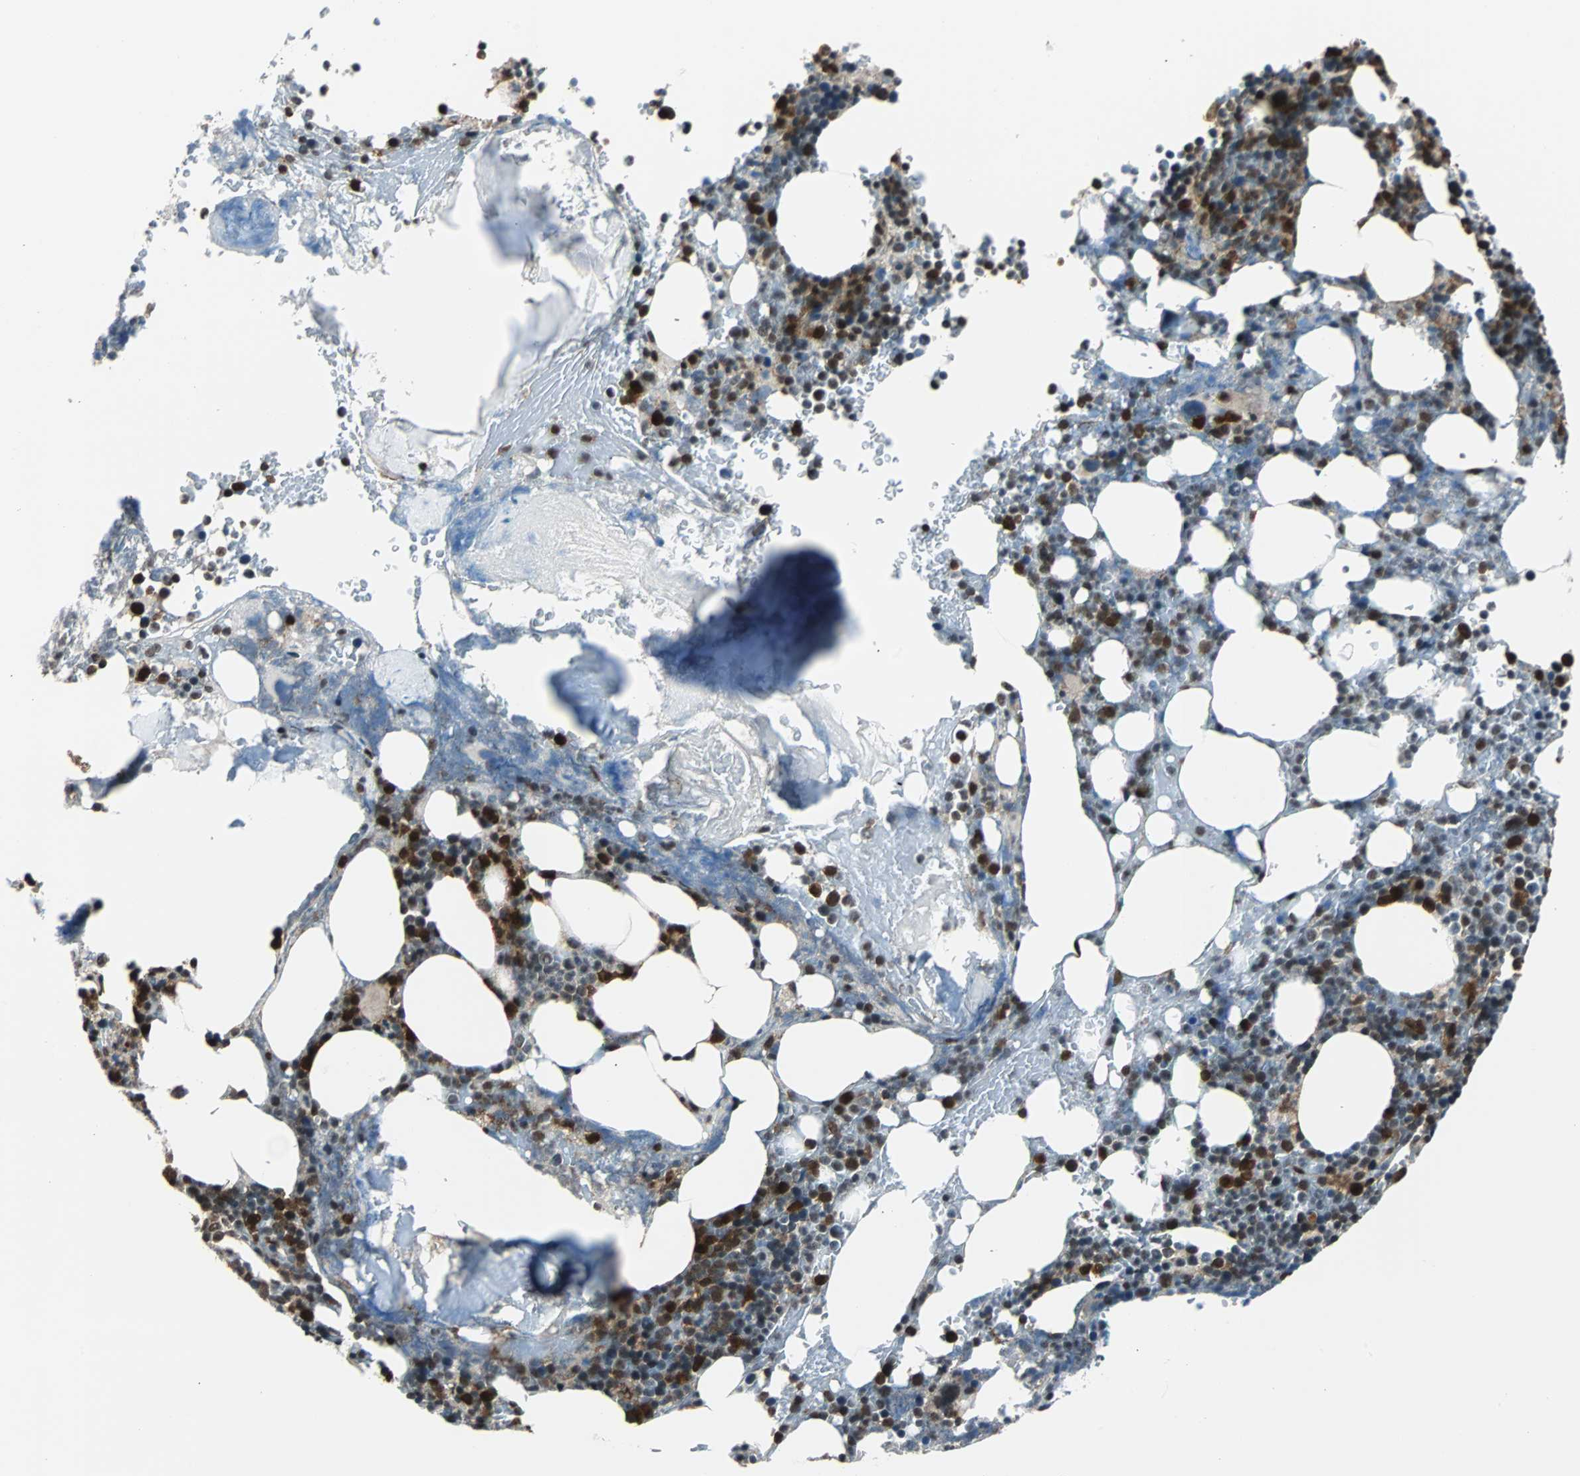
{"staining": {"intensity": "strong", "quantity": "25%-75%", "location": "nuclear"}, "tissue": "bone marrow", "cell_type": "Hematopoietic cells", "image_type": "normal", "snomed": [{"axis": "morphology", "description": "Normal tissue, NOS"}, {"axis": "topography", "description": "Bone marrow"}], "caption": "An immunohistochemistry (IHC) image of normal tissue is shown. Protein staining in brown shows strong nuclear positivity in bone marrow within hematopoietic cells.", "gene": "VCP", "patient": {"sex": "female", "age": 66}}